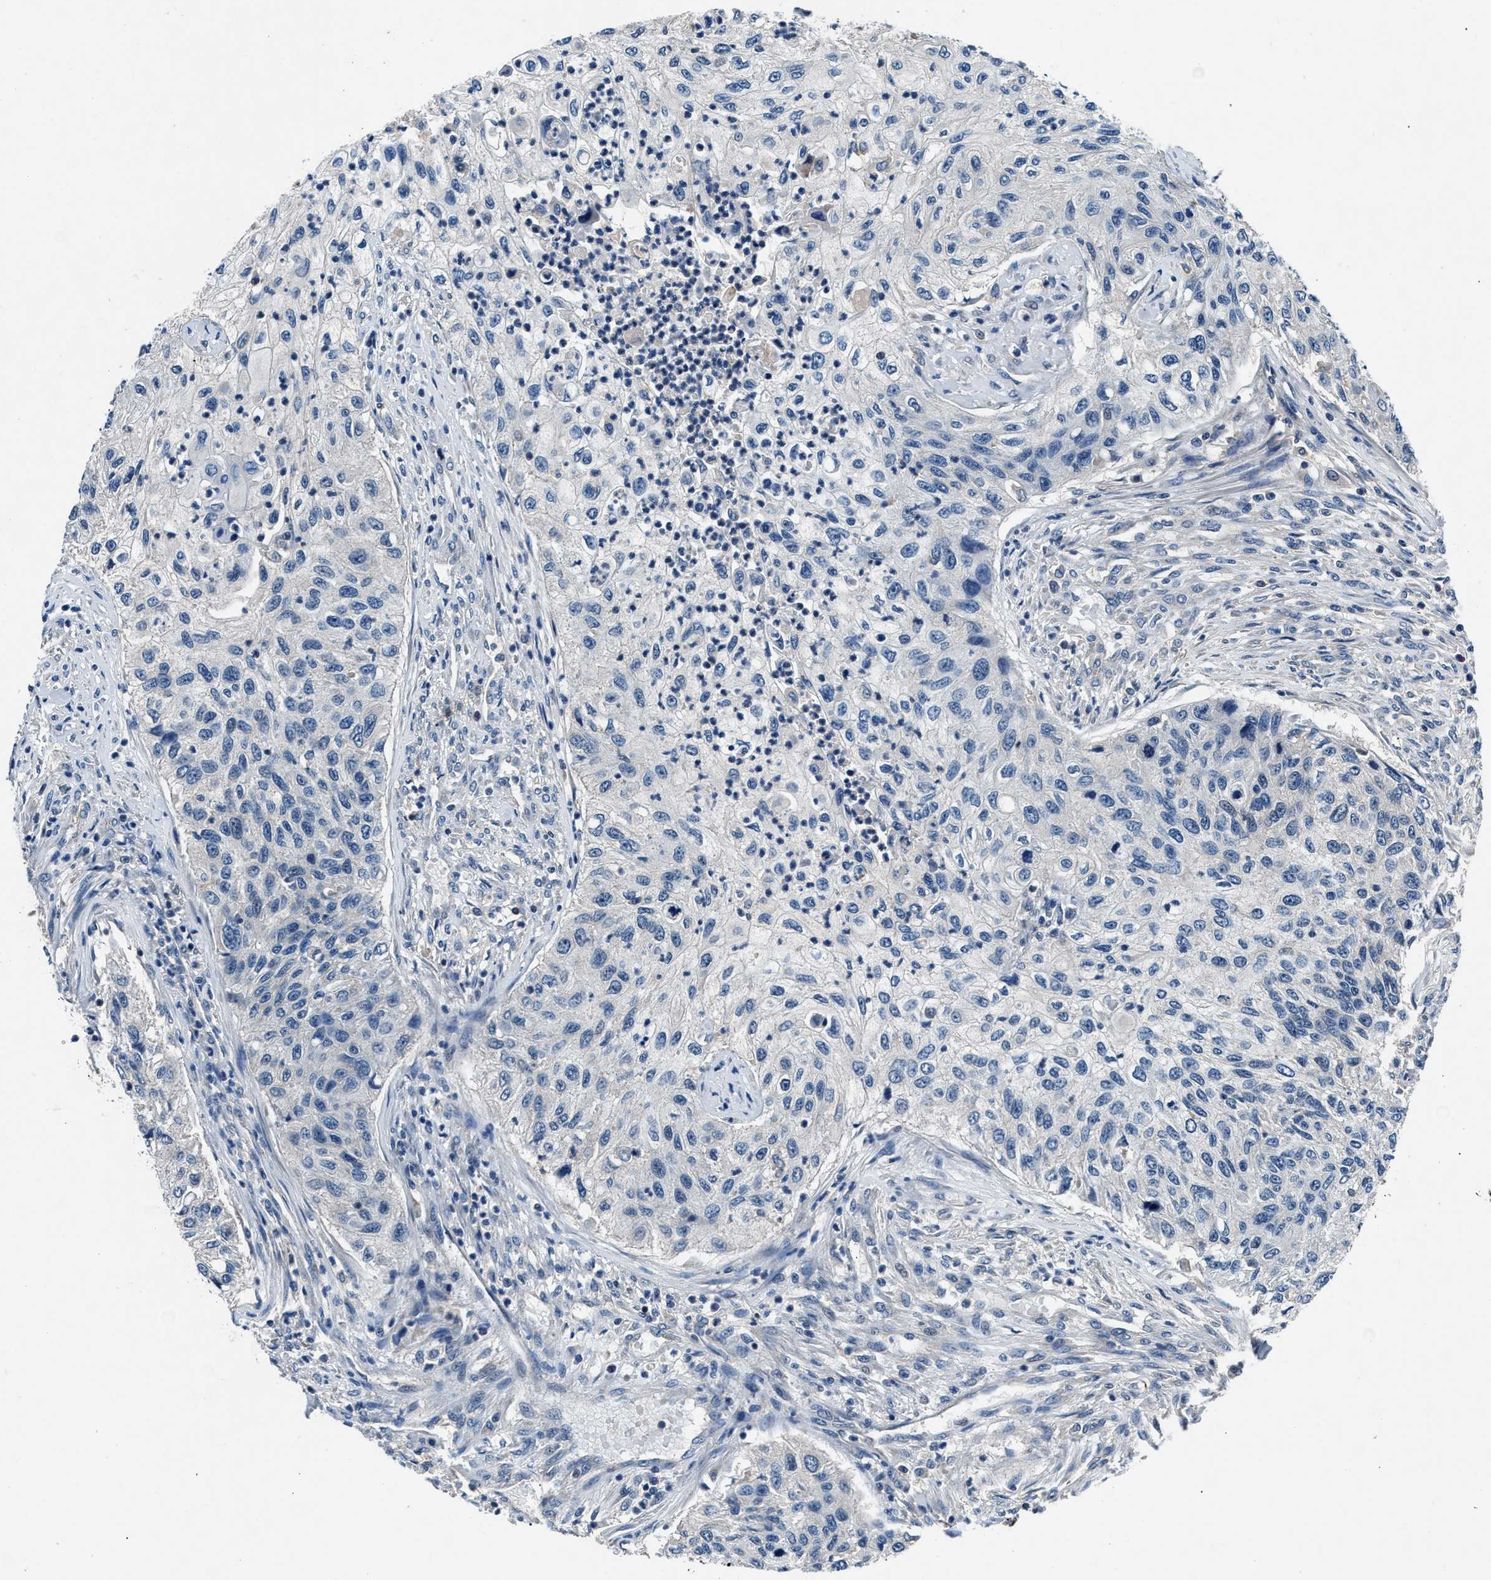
{"staining": {"intensity": "negative", "quantity": "none", "location": "none"}, "tissue": "urothelial cancer", "cell_type": "Tumor cells", "image_type": "cancer", "snomed": [{"axis": "morphology", "description": "Urothelial carcinoma, High grade"}, {"axis": "topography", "description": "Urinary bladder"}], "caption": "IHC of urothelial cancer demonstrates no positivity in tumor cells. The staining was performed using DAB (3,3'-diaminobenzidine) to visualize the protein expression in brown, while the nuclei were stained in blue with hematoxylin (Magnification: 20x).", "gene": "DENND6B", "patient": {"sex": "female", "age": 60}}